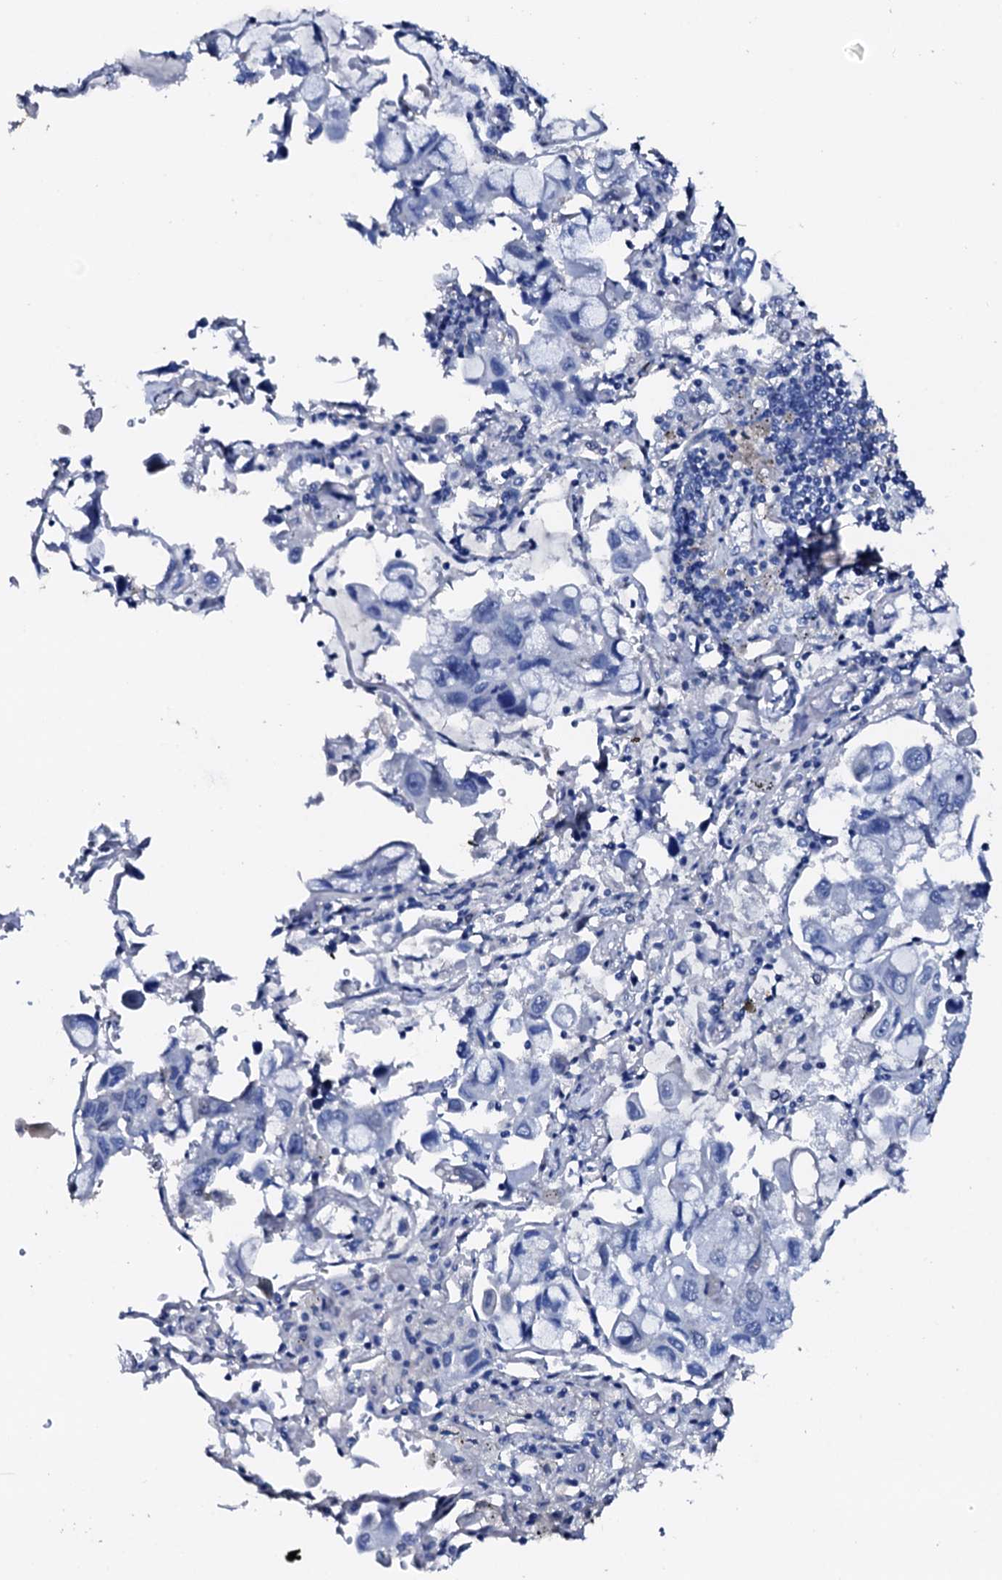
{"staining": {"intensity": "negative", "quantity": "none", "location": "none"}, "tissue": "lung cancer", "cell_type": "Tumor cells", "image_type": "cancer", "snomed": [{"axis": "morphology", "description": "Adenocarcinoma, NOS"}, {"axis": "topography", "description": "Lung"}], "caption": "Tumor cells show no significant expression in lung cancer (adenocarcinoma). (Immunohistochemistry (ihc), brightfield microscopy, high magnification).", "gene": "NRIP2", "patient": {"sex": "male", "age": 64}}